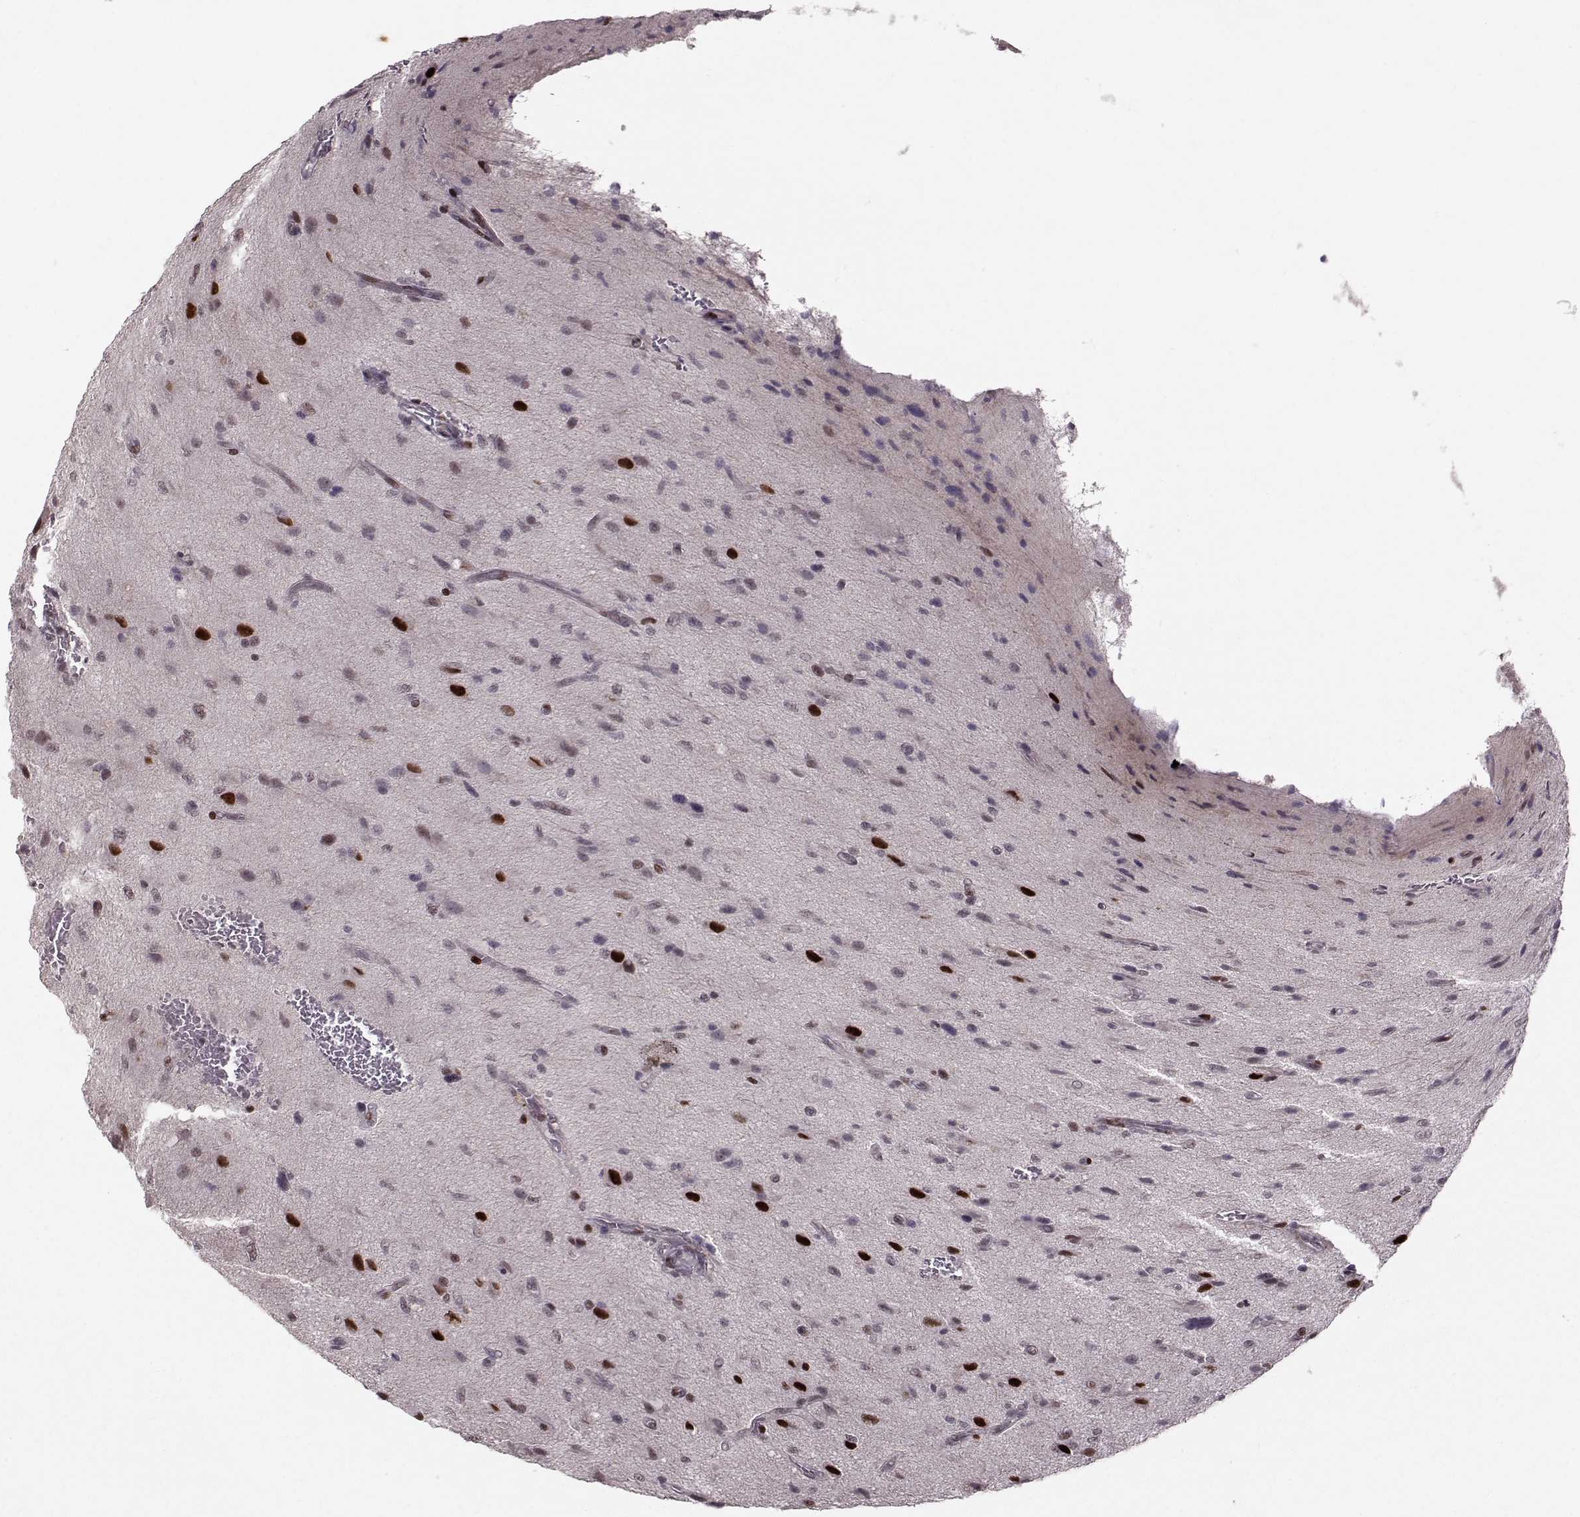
{"staining": {"intensity": "negative", "quantity": "none", "location": "none"}, "tissue": "glioma", "cell_type": "Tumor cells", "image_type": "cancer", "snomed": [{"axis": "morphology", "description": "Glioma, malignant, NOS"}, {"axis": "morphology", "description": "Glioma, malignant, High grade"}, {"axis": "topography", "description": "Brain"}], "caption": "Protein analysis of malignant glioma (high-grade) displays no significant staining in tumor cells. (DAB immunohistochemistry with hematoxylin counter stain).", "gene": "SNAPC2", "patient": {"sex": "female", "age": 71}}